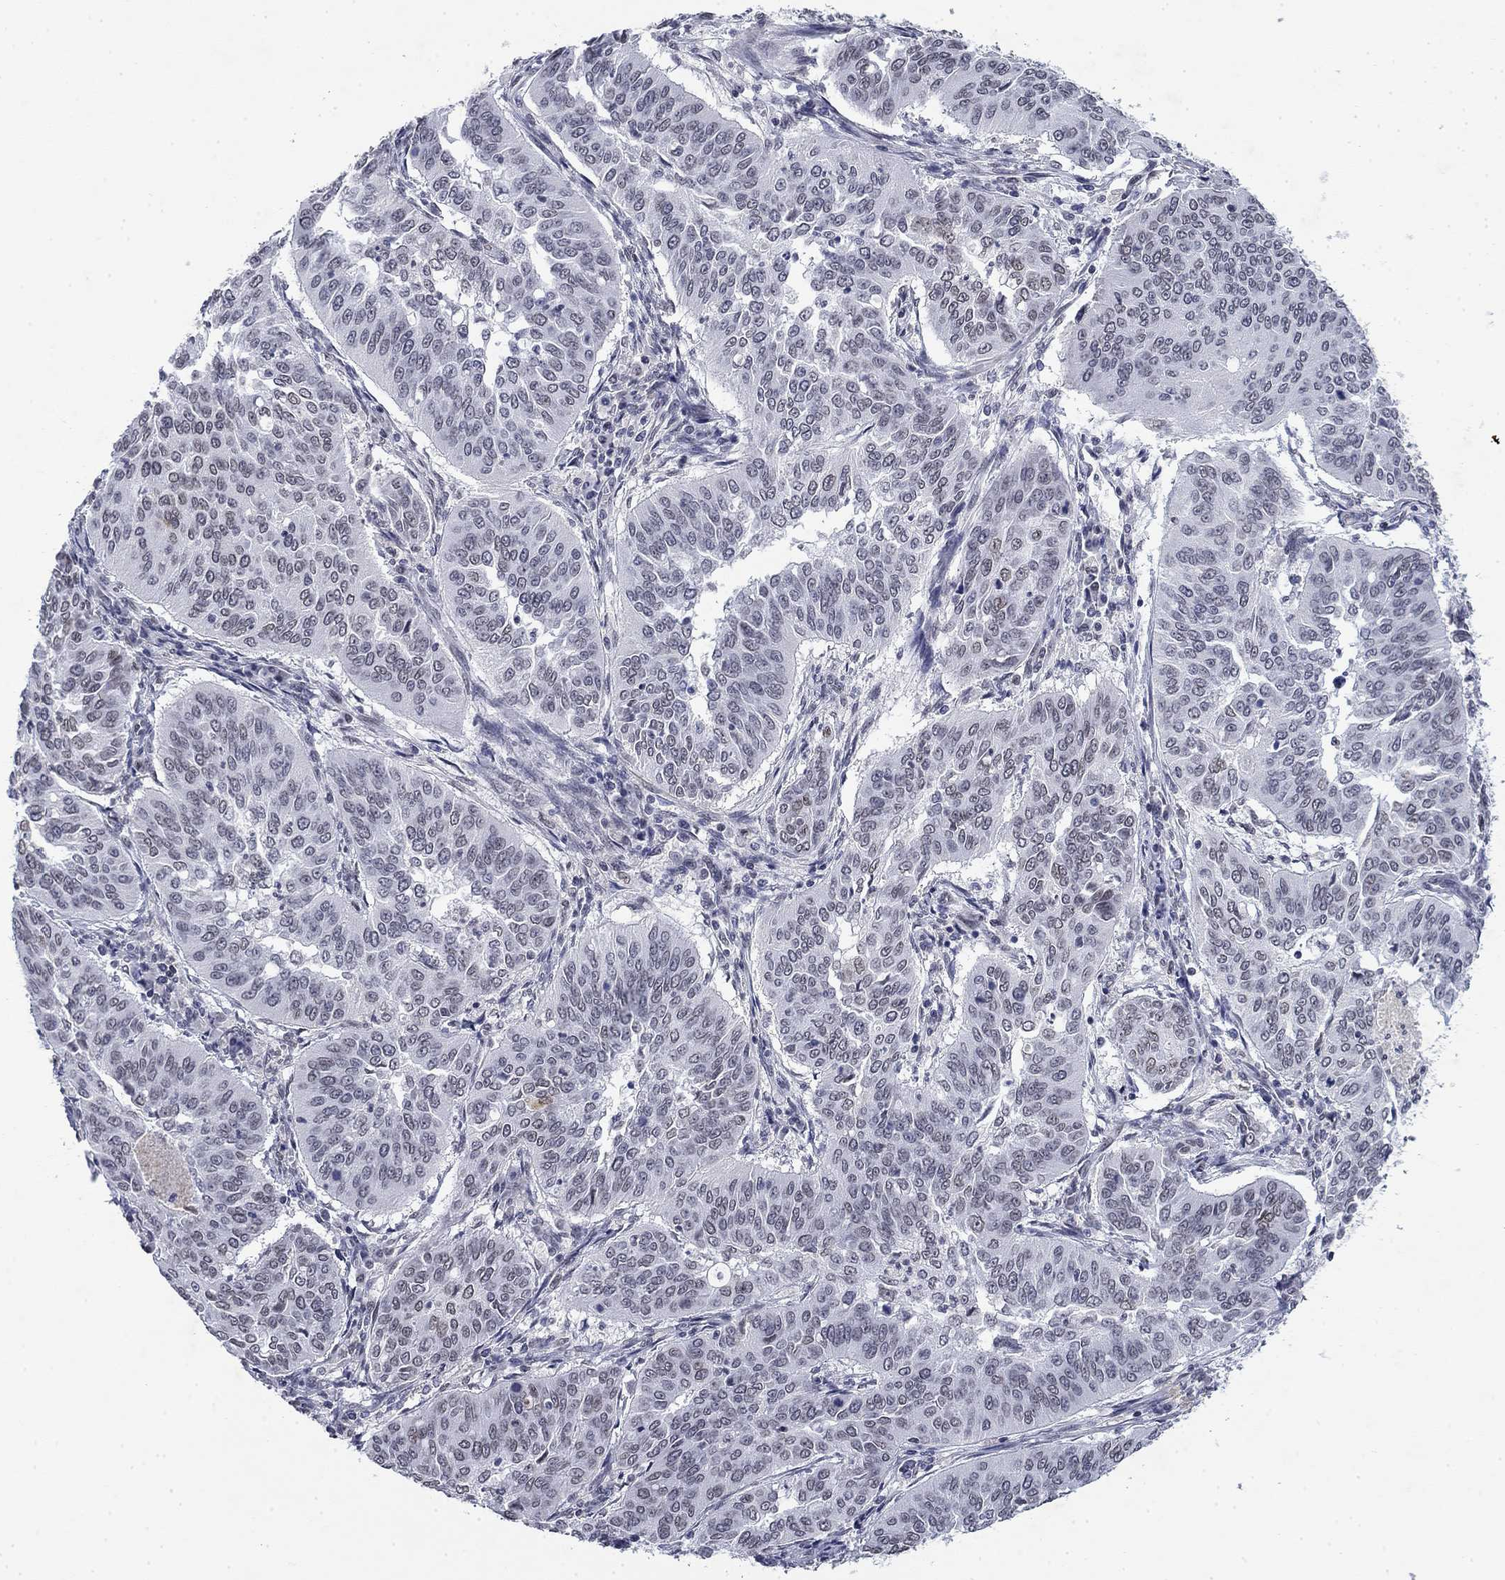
{"staining": {"intensity": "strong", "quantity": "<25%", "location": "cytoplasmic/membranous,nuclear"}, "tissue": "cervical cancer", "cell_type": "Tumor cells", "image_type": "cancer", "snomed": [{"axis": "morphology", "description": "Normal tissue, NOS"}, {"axis": "morphology", "description": "Squamous cell carcinoma, NOS"}, {"axis": "topography", "description": "Cervix"}], "caption": "This image reveals IHC staining of human squamous cell carcinoma (cervical), with medium strong cytoplasmic/membranous and nuclear positivity in approximately <25% of tumor cells.", "gene": "TOR1AIP1", "patient": {"sex": "female", "age": 39}}